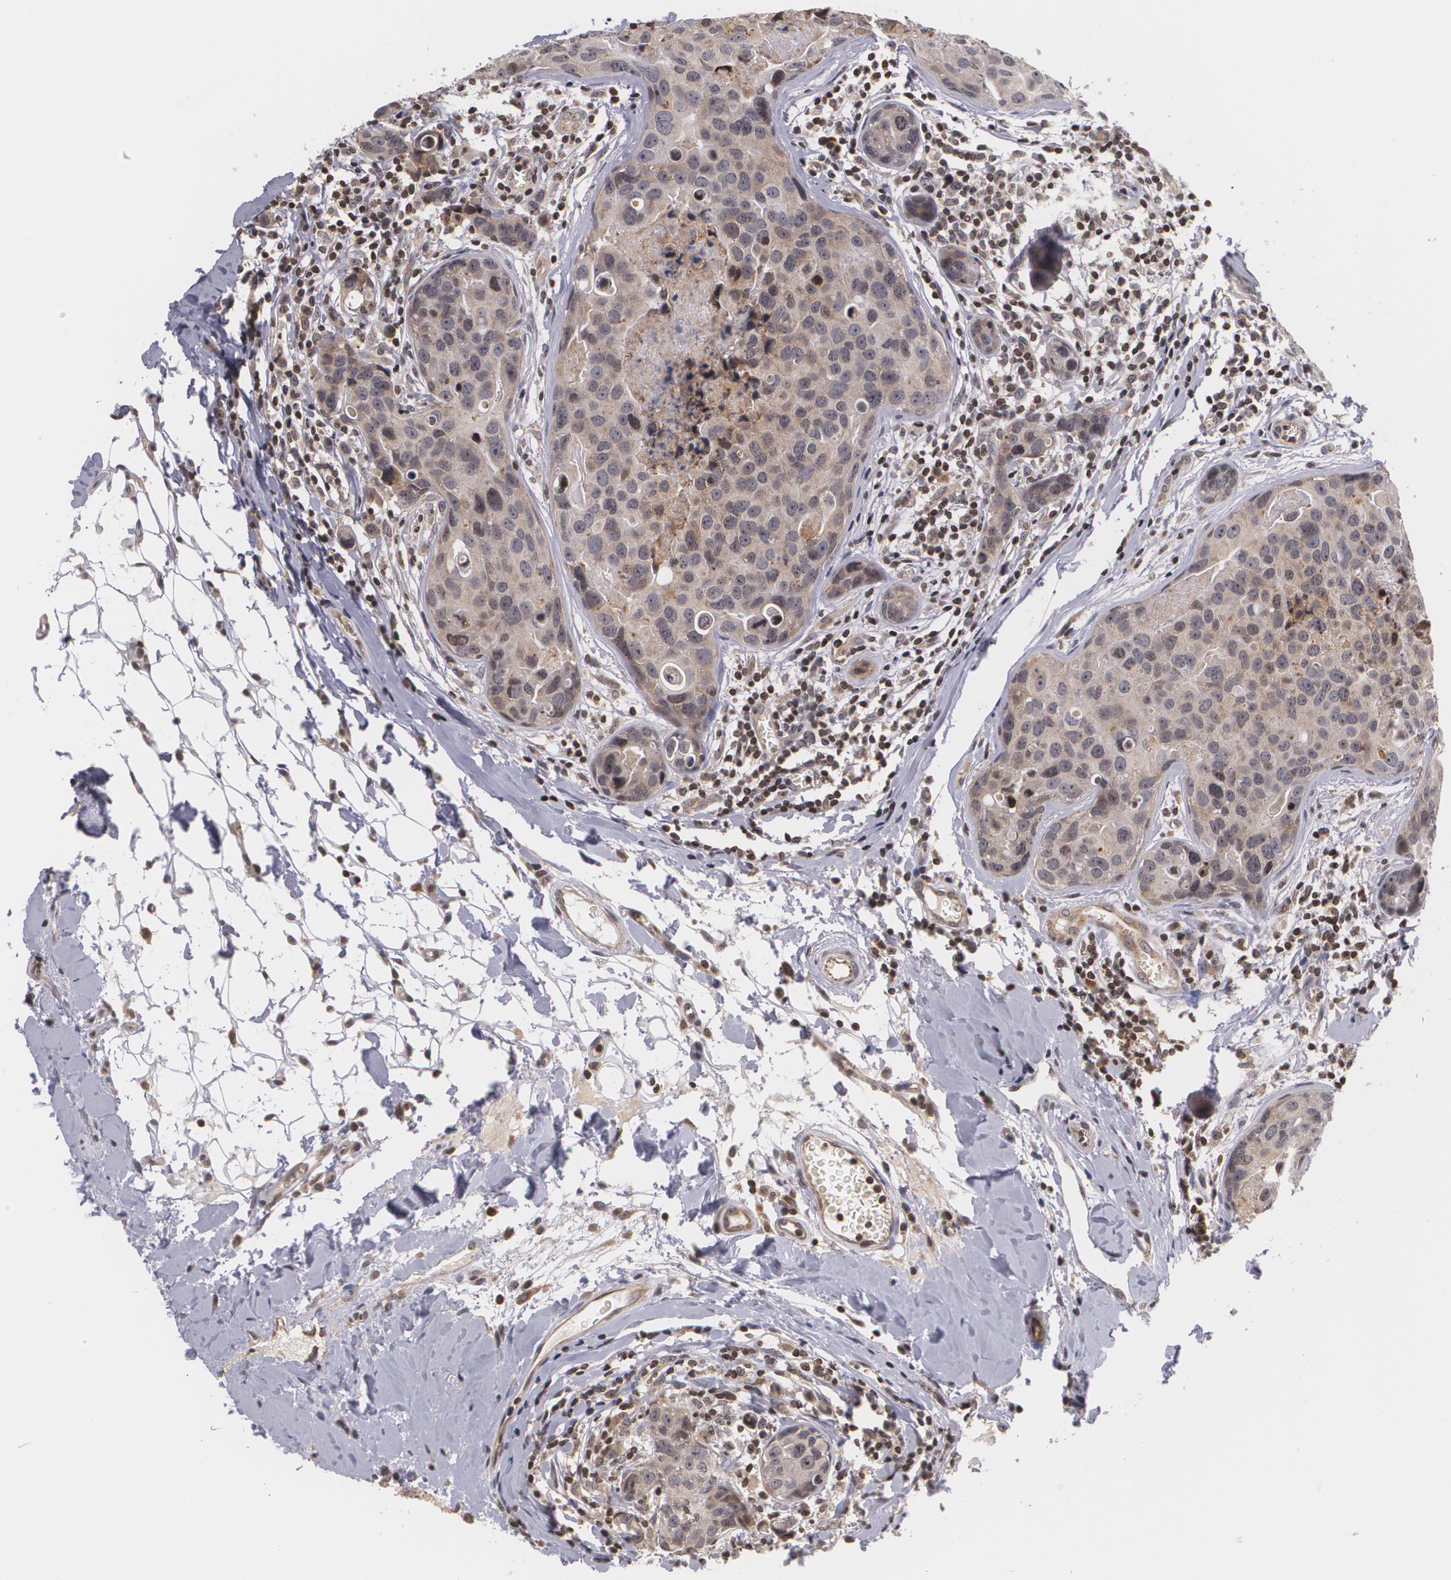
{"staining": {"intensity": "weak", "quantity": ">75%", "location": "cytoplasmic/membranous"}, "tissue": "breast cancer", "cell_type": "Tumor cells", "image_type": "cancer", "snomed": [{"axis": "morphology", "description": "Duct carcinoma"}, {"axis": "topography", "description": "Breast"}], "caption": "A photomicrograph of infiltrating ductal carcinoma (breast) stained for a protein demonstrates weak cytoplasmic/membranous brown staining in tumor cells.", "gene": "VAV3", "patient": {"sex": "female", "age": 24}}